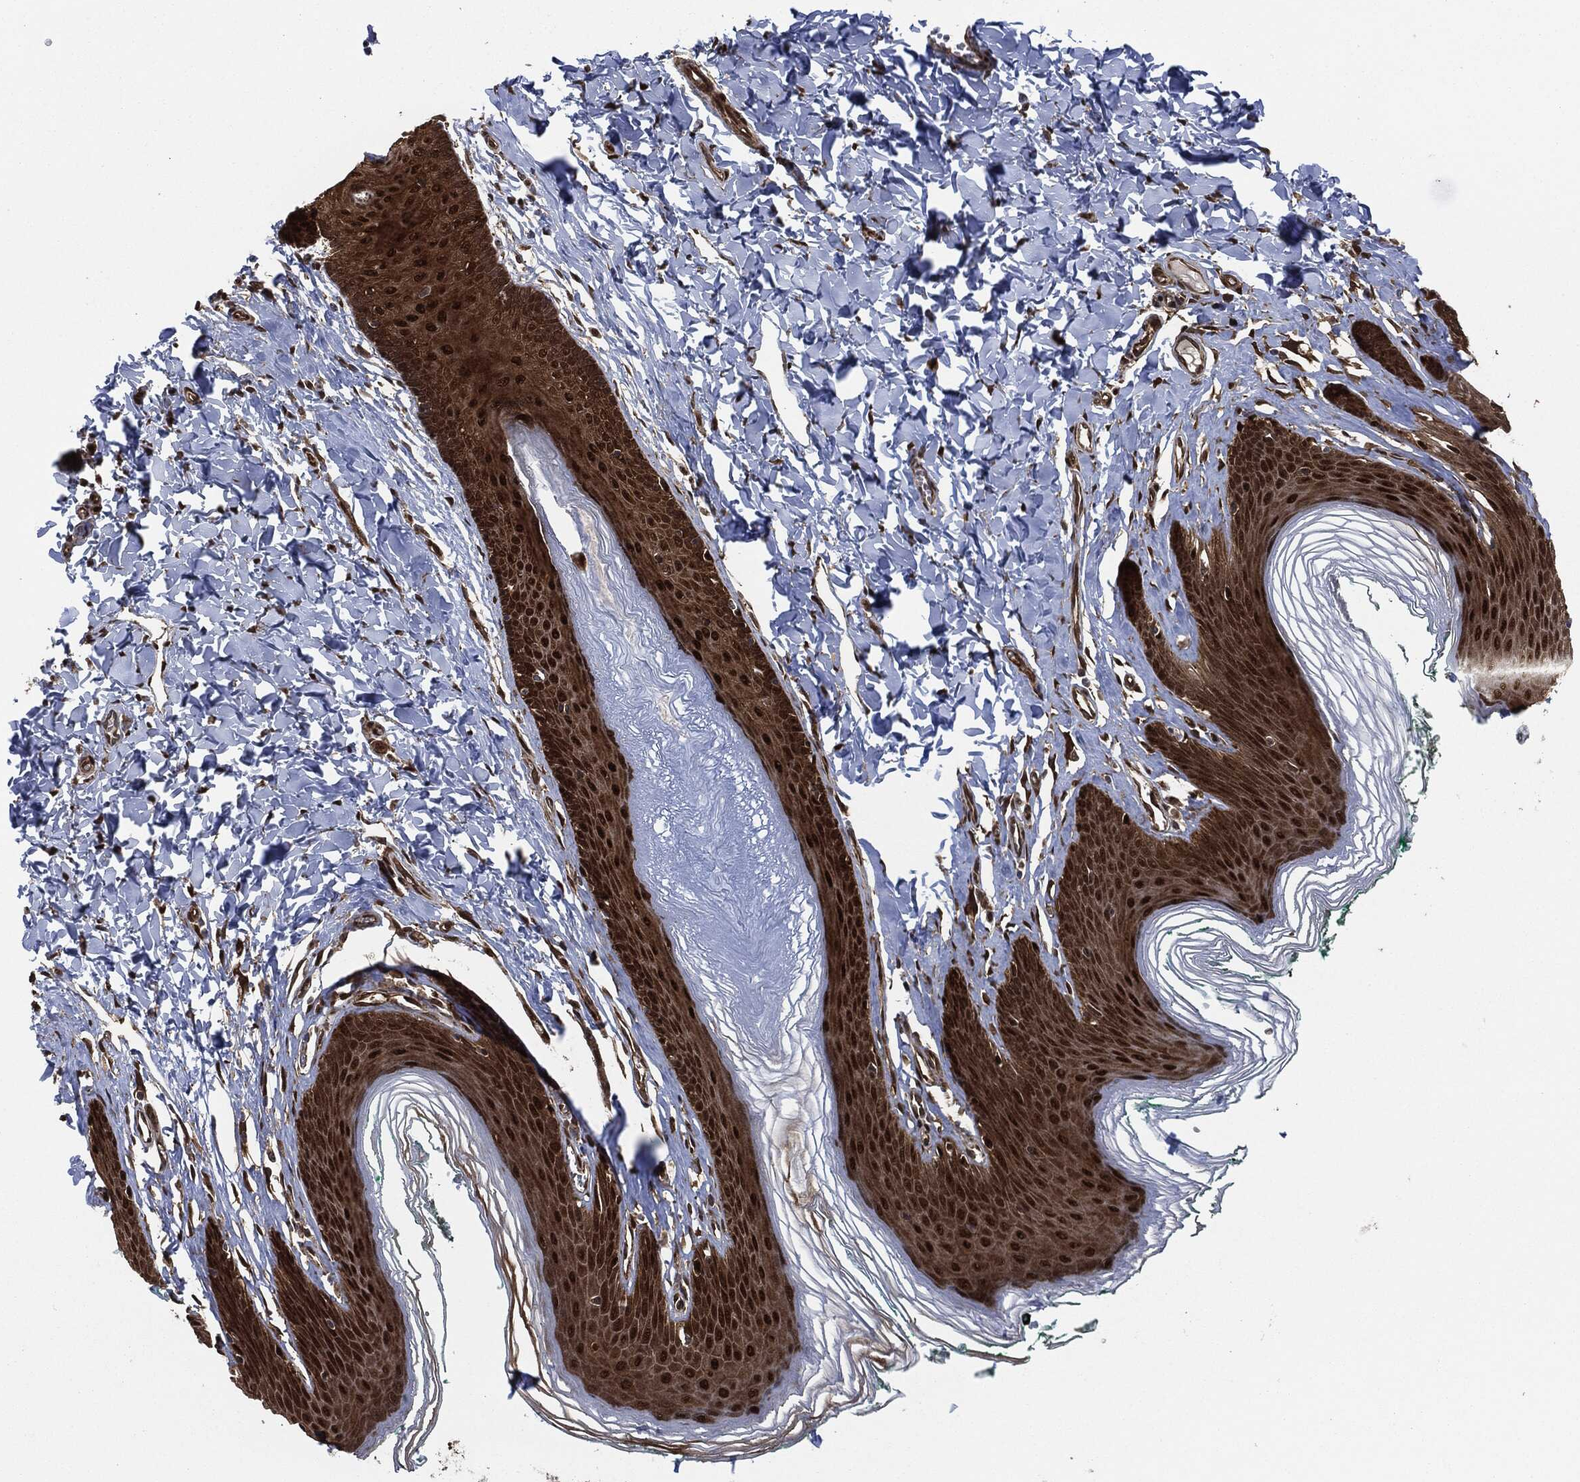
{"staining": {"intensity": "strong", "quantity": ">75%", "location": "cytoplasmic/membranous,nuclear"}, "tissue": "skin", "cell_type": "Epidermal cells", "image_type": "normal", "snomed": [{"axis": "morphology", "description": "Normal tissue, NOS"}, {"axis": "topography", "description": "Vulva"}], "caption": "Epidermal cells show strong cytoplasmic/membranous,nuclear positivity in approximately >75% of cells in unremarkable skin. Using DAB (3,3'-diaminobenzidine) (brown) and hematoxylin (blue) stains, captured at high magnification using brightfield microscopy.", "gene": "DCTN1", "patient": {"sex": "female", "age": 66}}